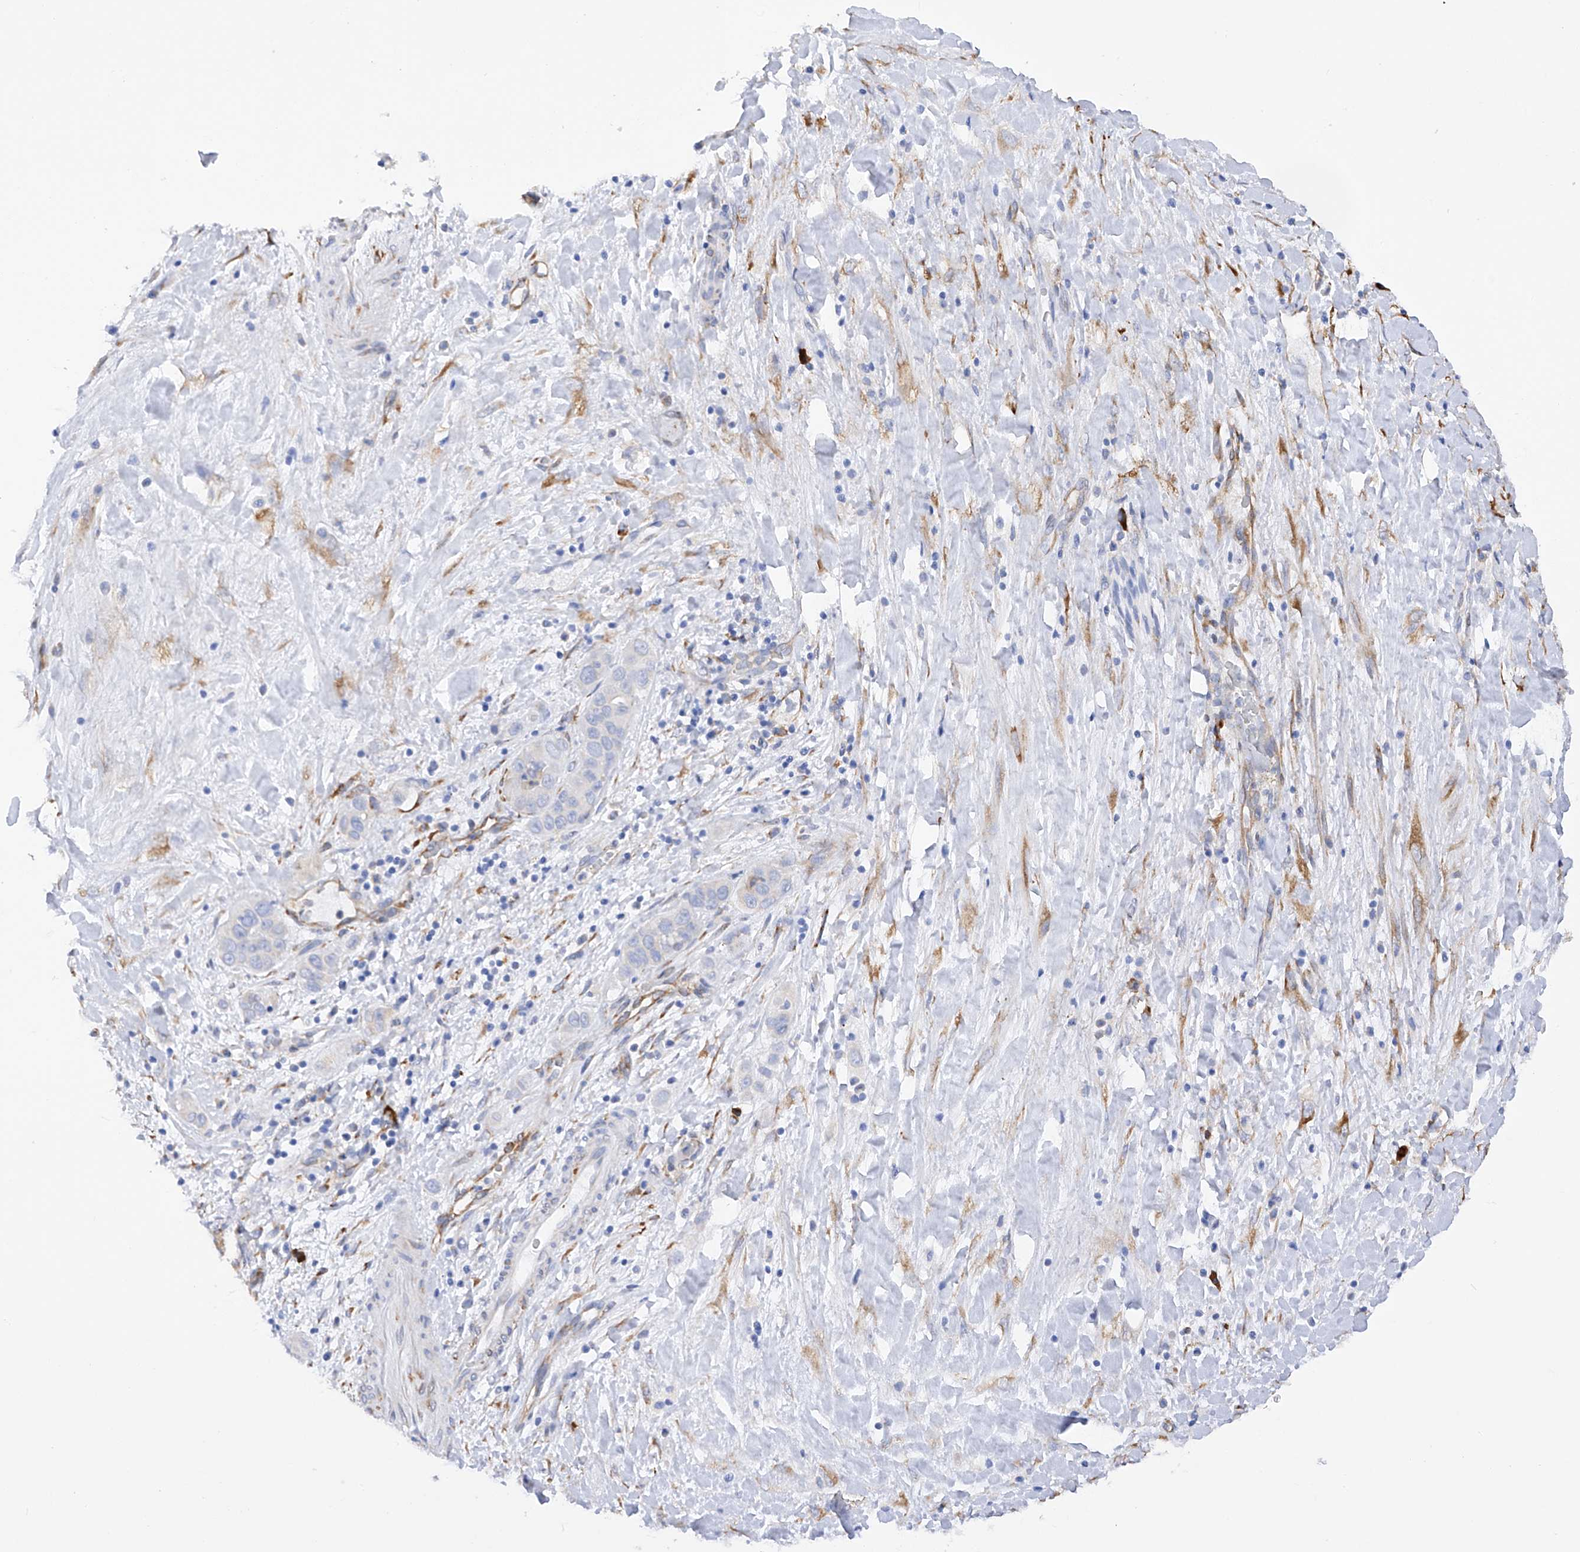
{"staining": {"intensity": "negative", "quantity": "none", "location": "none"}, "tissue": "liver cancer", "cell_type": "Tumor cells", "image_type": "cancer", "snomed": [{"axis": "morphology", "description": "Cholangiocarcinoma"}, {"axis": "topography", "description": "Liver"}], "caption": "High power microscopy photomicrograph of an IHC image of liver cancer (cholangiocarcinoma), revealing no significant staining in tumor cells. Brightfield microscopy of IHC stained with DAB (brown) and hematoxylin (blue), captured at high magnification.", "gene": "PDIA5", "patient": {"sex": "female", "age": 52}}